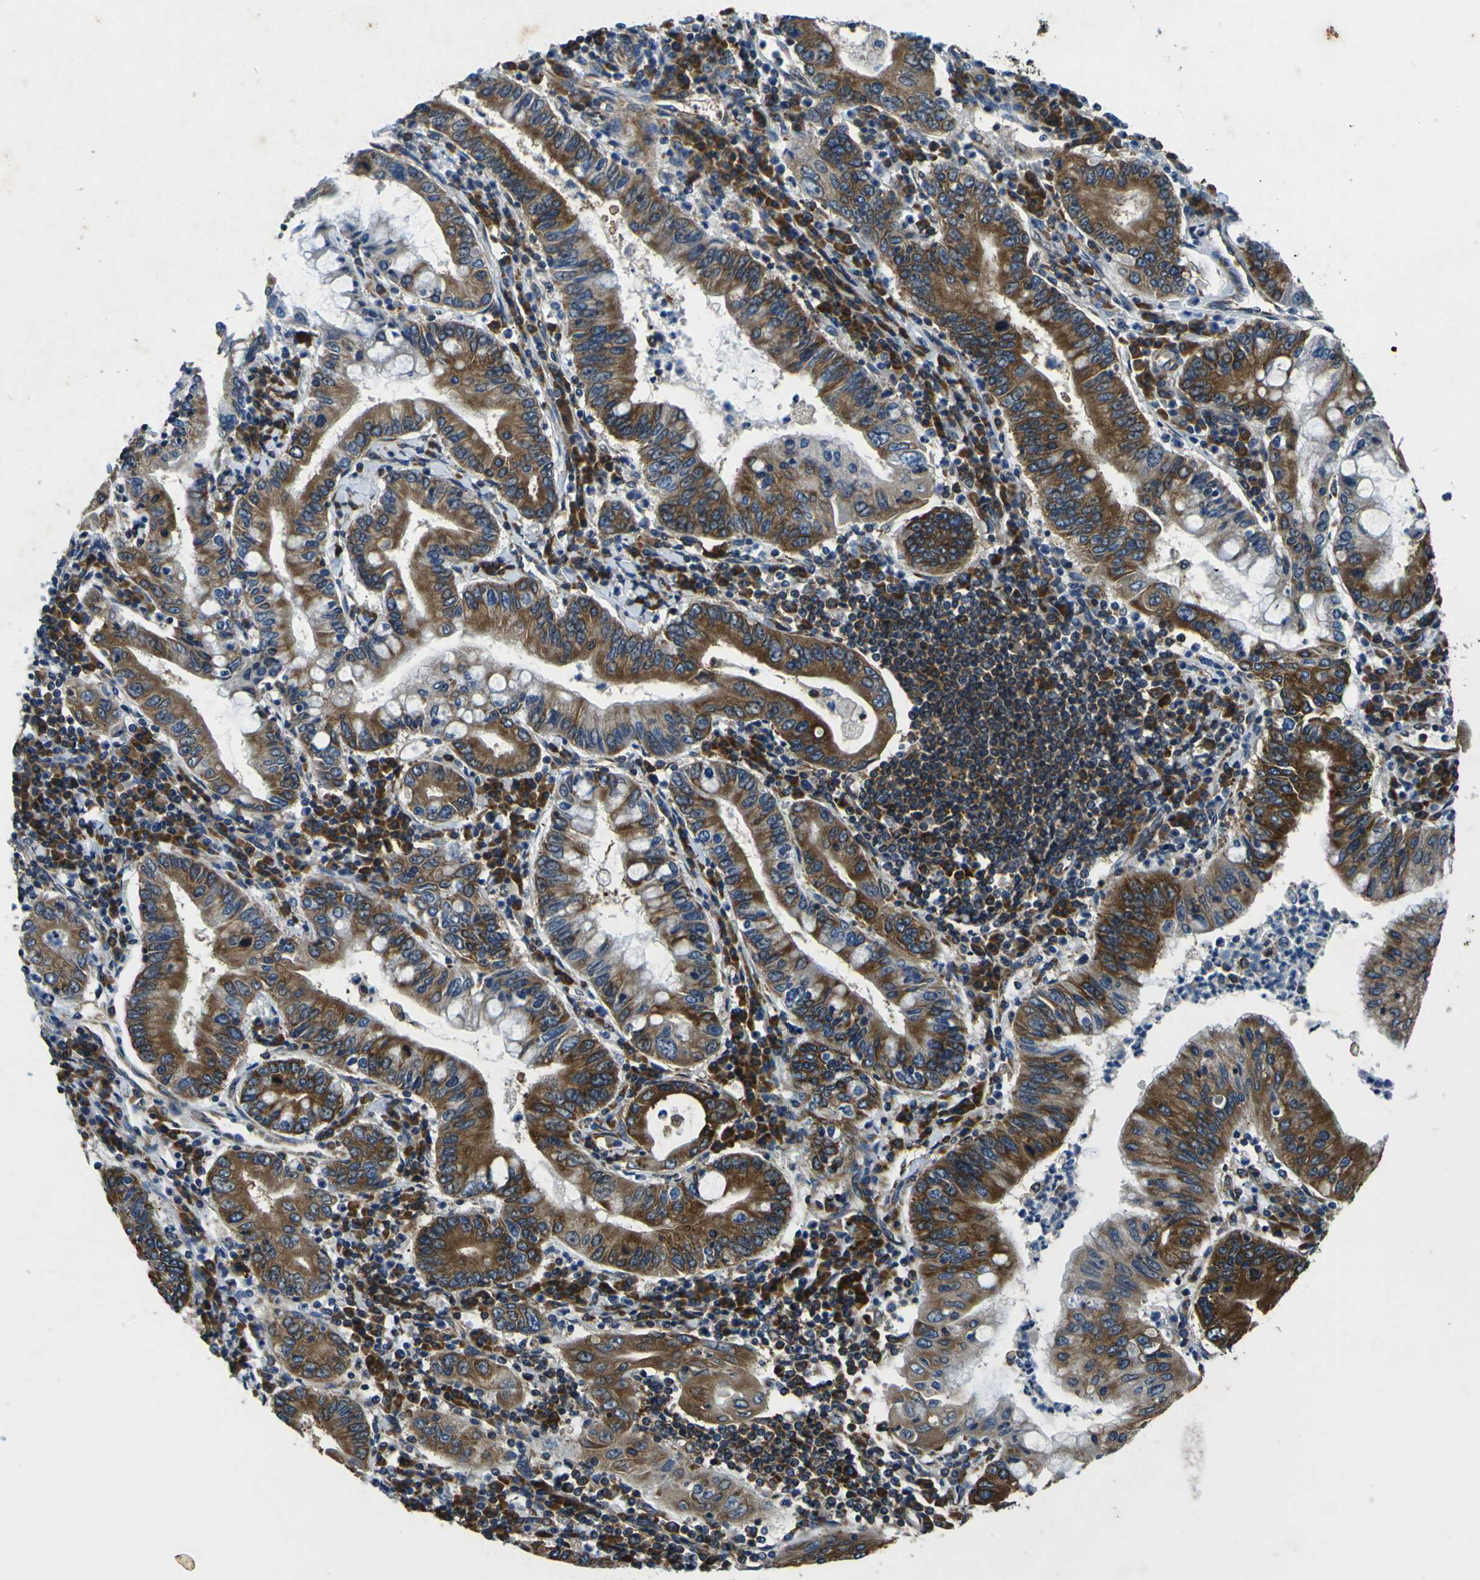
{"staining": {"intensity": "strong", "quantity": ">75%", "location": "cytoplasmic/membranous"}, "tissue": "stomach cancer", "cell_type": "Tumor cells", "image_type": "cancer", "snomed": [{"axis": "morphology", "description": "Normal tissue, NOS"}, {"axis": "morphology", "description": "Adenocarcinoma, NOS"}, {"axis": "topography", "description": "Esophagus"}, {"axis": "topography", "description": "Stomach, upper"}, {"axis": "topography", "description": "Peripheral nerve tissue"}], "caption": "Stomach cancer (adenocarcinoma) stained with a brown dye shows strong cytoplasmic/membranous positive staining in about >75% of tumor cells.", "gene": "RPSA", "patient": {"sex": "male", "age": 62}}